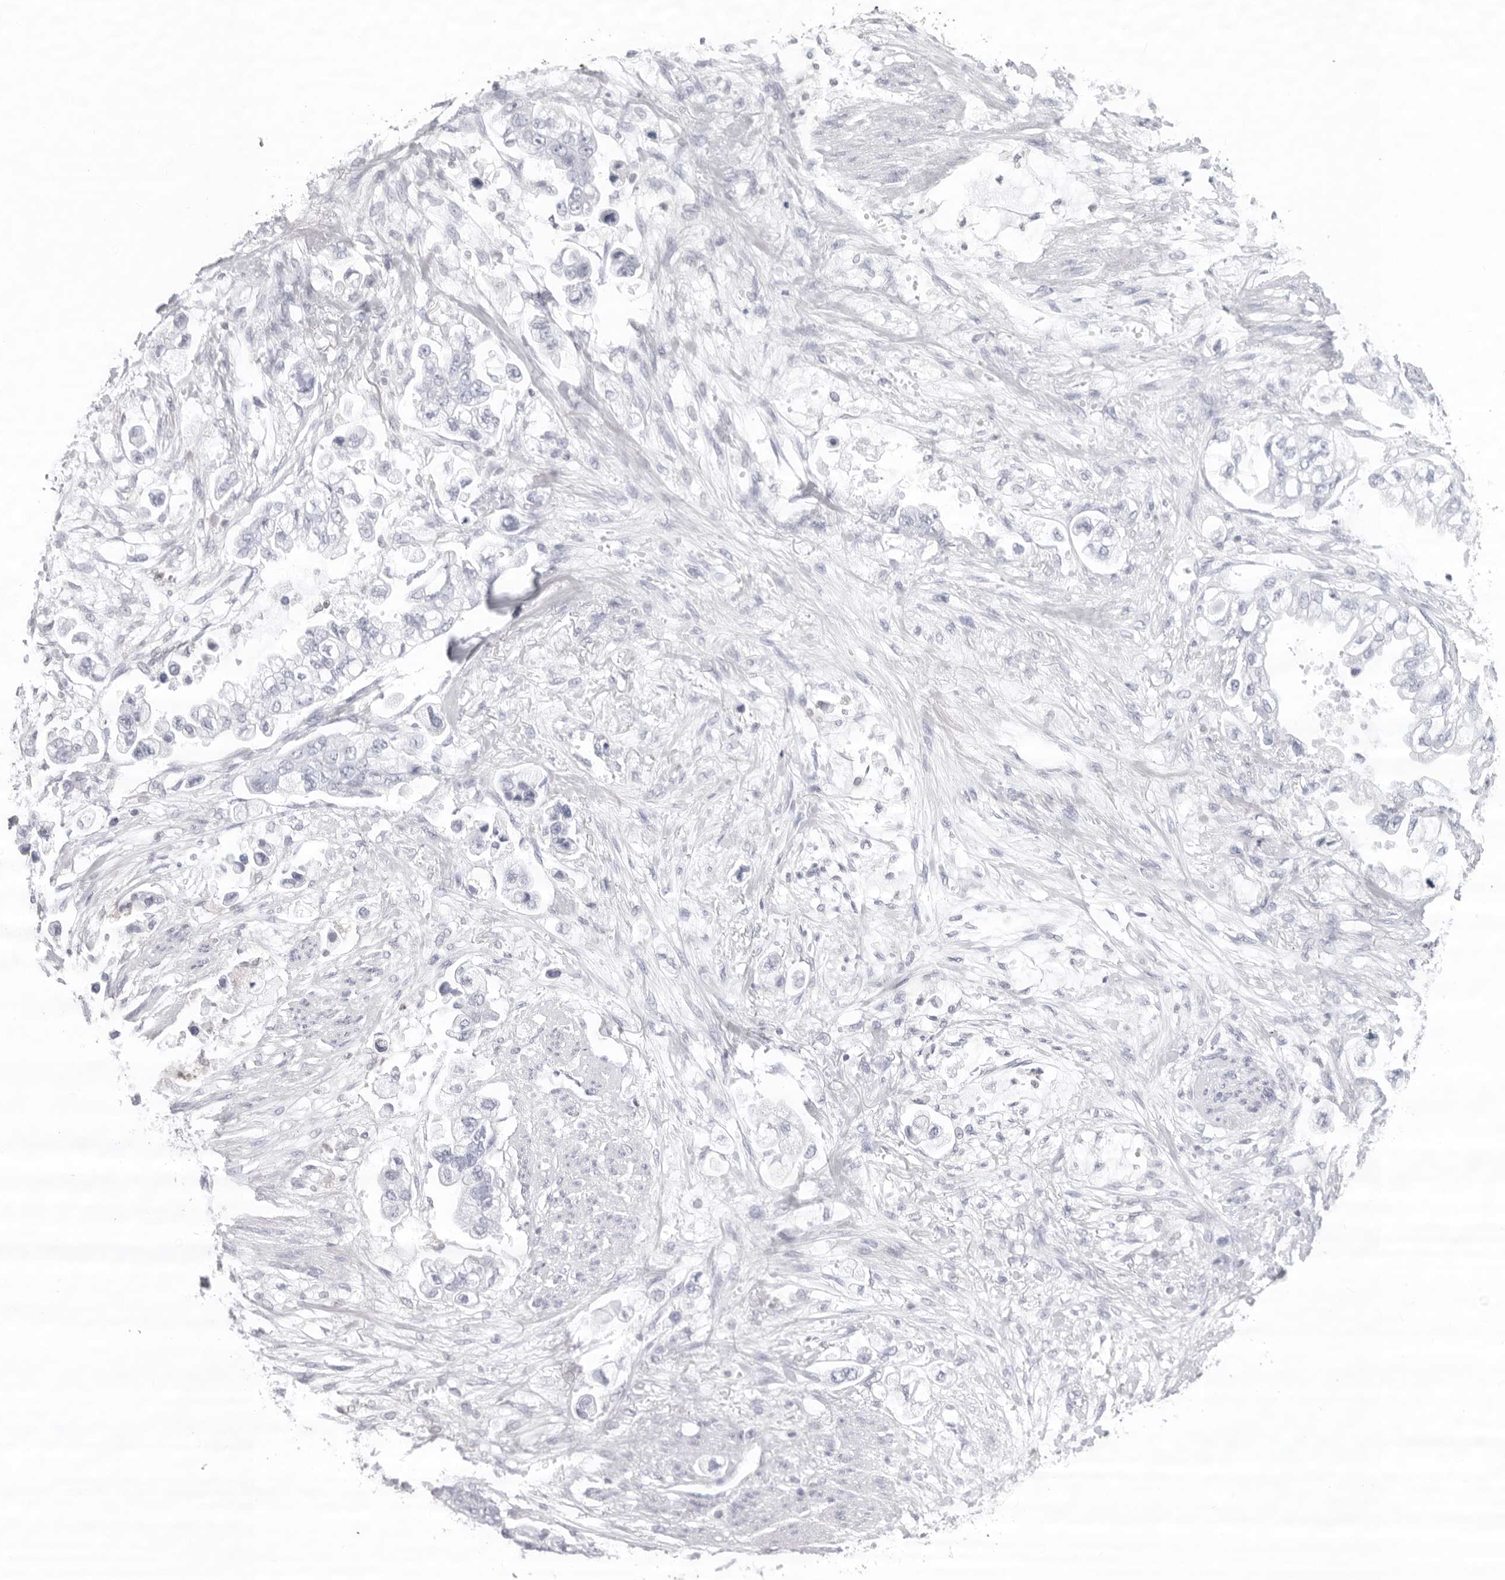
{"staining": {"intensity": "negative", "quantity": "none", "location": "none"}, "tissue": "stomach cancer", "cell_type": "Tumor cells", "image_type": "cancer", "snomed": [{"axis": "morphology", "description": "Adenocarcinoma, NOS"}, {"axis": "topography", "description": "Stomach"}], "caption": "Tumor cells show no significant protein staining in stomach cancer (adenocarcinoma).", "gene": "FMNL1", "patient": {"sex": "male", "age": 62}}